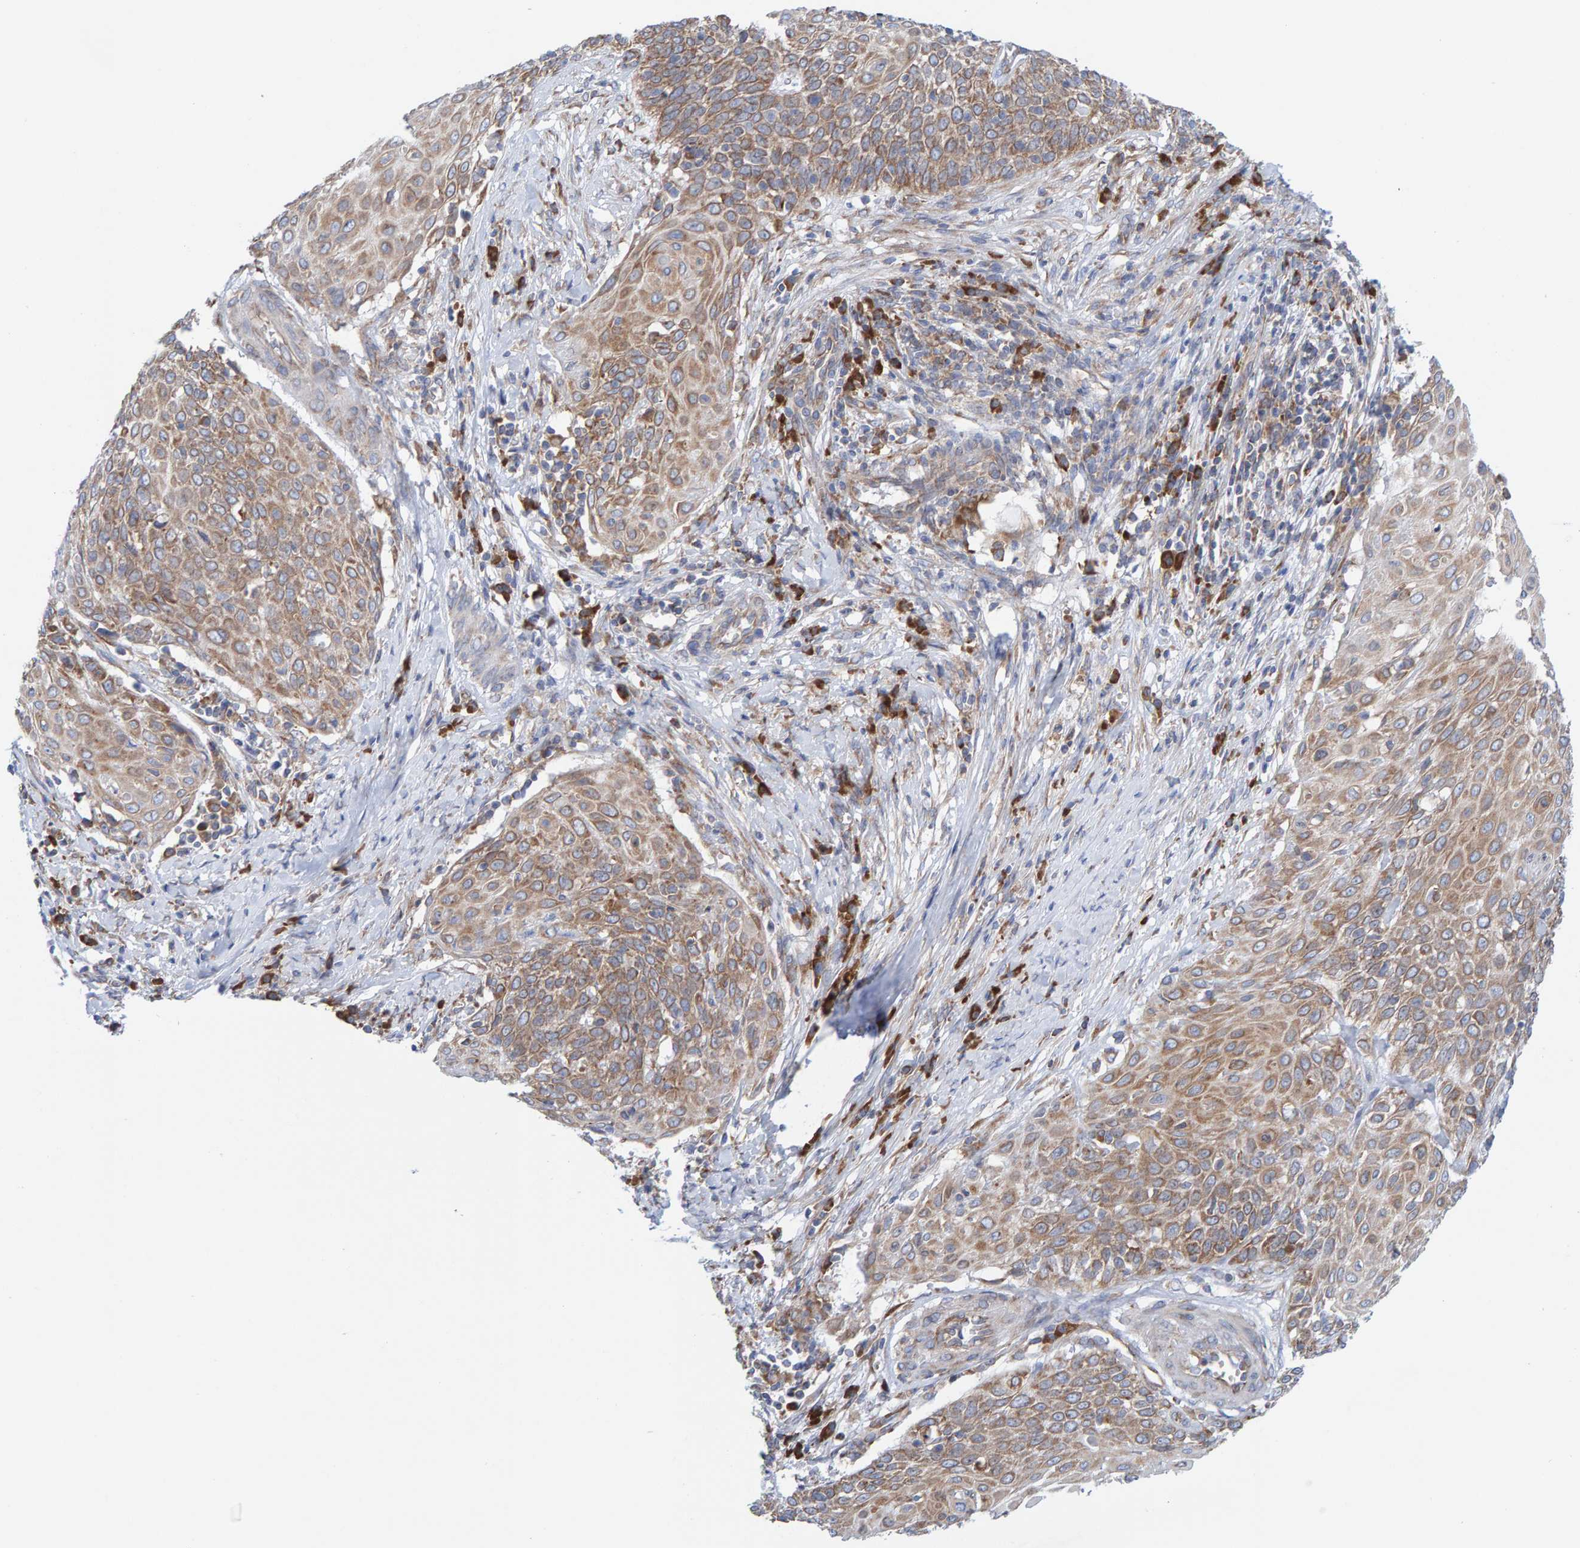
{"staining": {"intensity": "weak", "quantity": ">75%", "location": "cytoplasmic/membranous"}, "tissue": "cervical cancer", "cell_type": "Tumor cells", "image_type": "cancer", "snomed": [{"axis": "morphology", "description": "Squamous cell carcinoma, NOS"}, {"axis": "topography", "description": "Cervix"}], "caption": "This photomicrograph shows immunohistochemistry staining of cervical squamous cell carcinoma, with low weak cytoplasmic/membranous expression in about >75% of tumor cells.", "gene": "CDK5RAP3", "patient": {"sex": "female", "age": 39}}